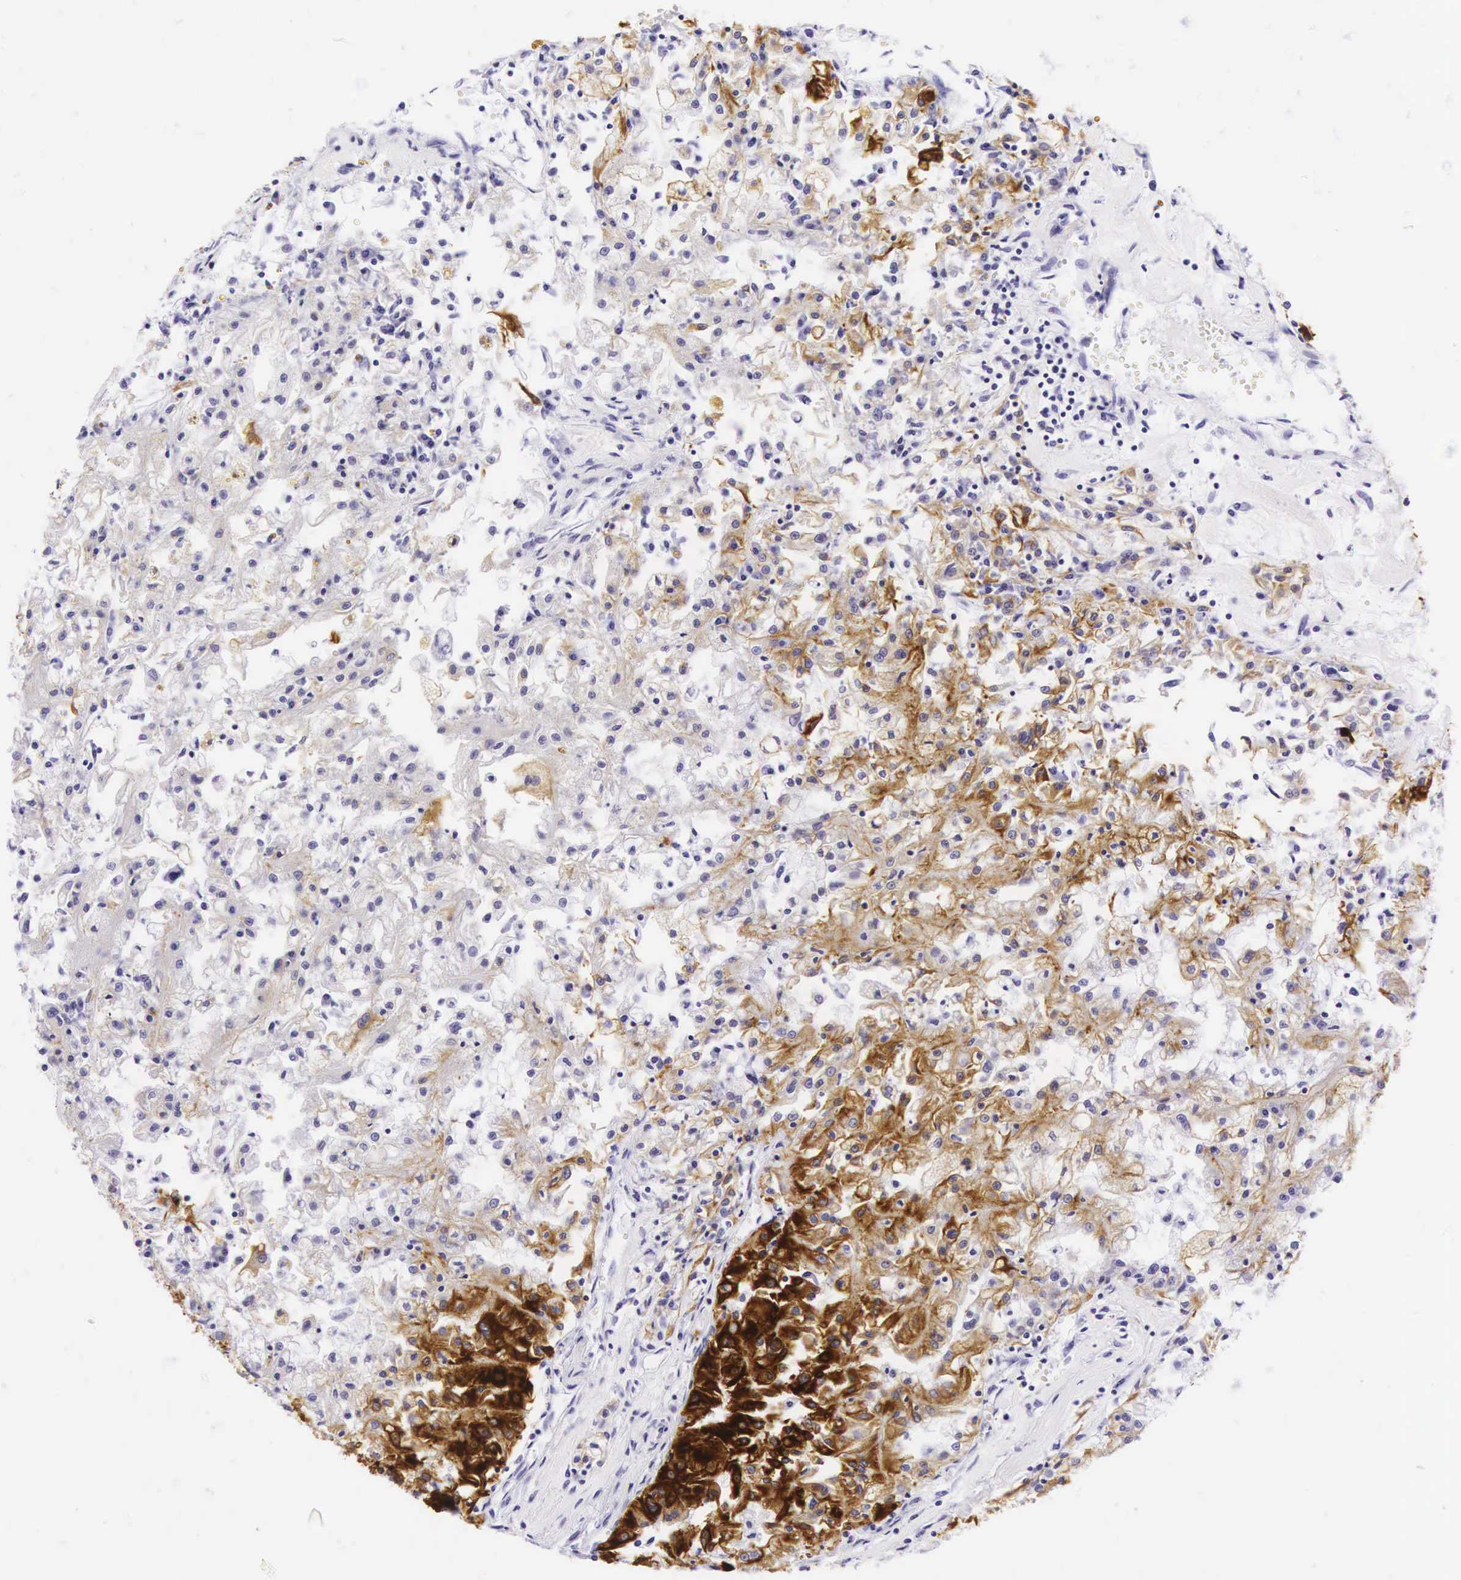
{"staining": {"intensity": "moderate", "quantity": "25%-75%", "location": "cytoplasmic/membranous"}, "tissue": "renal cancer", "cell_type": "Tumor cells", "image_type": "cancer", "snomed": [{"axis": "morphology", "description": "Adenocarcinoma, NOS"}, {"axis": "topography", "description": "Kidney"}], "caption": "The immunohistochemical stain labels moderate cytoplasmic/membranous positivity in tumor cells of renal cancer tissue. The protein of interest is stained brown, and the nuclei are stained in blue (DAB (3,3'-diaminobenzidine) IHC with brightfield microscopy, high magnification).", "gene": "KRT18", "patient": {"sex": "male", "age": 78}}